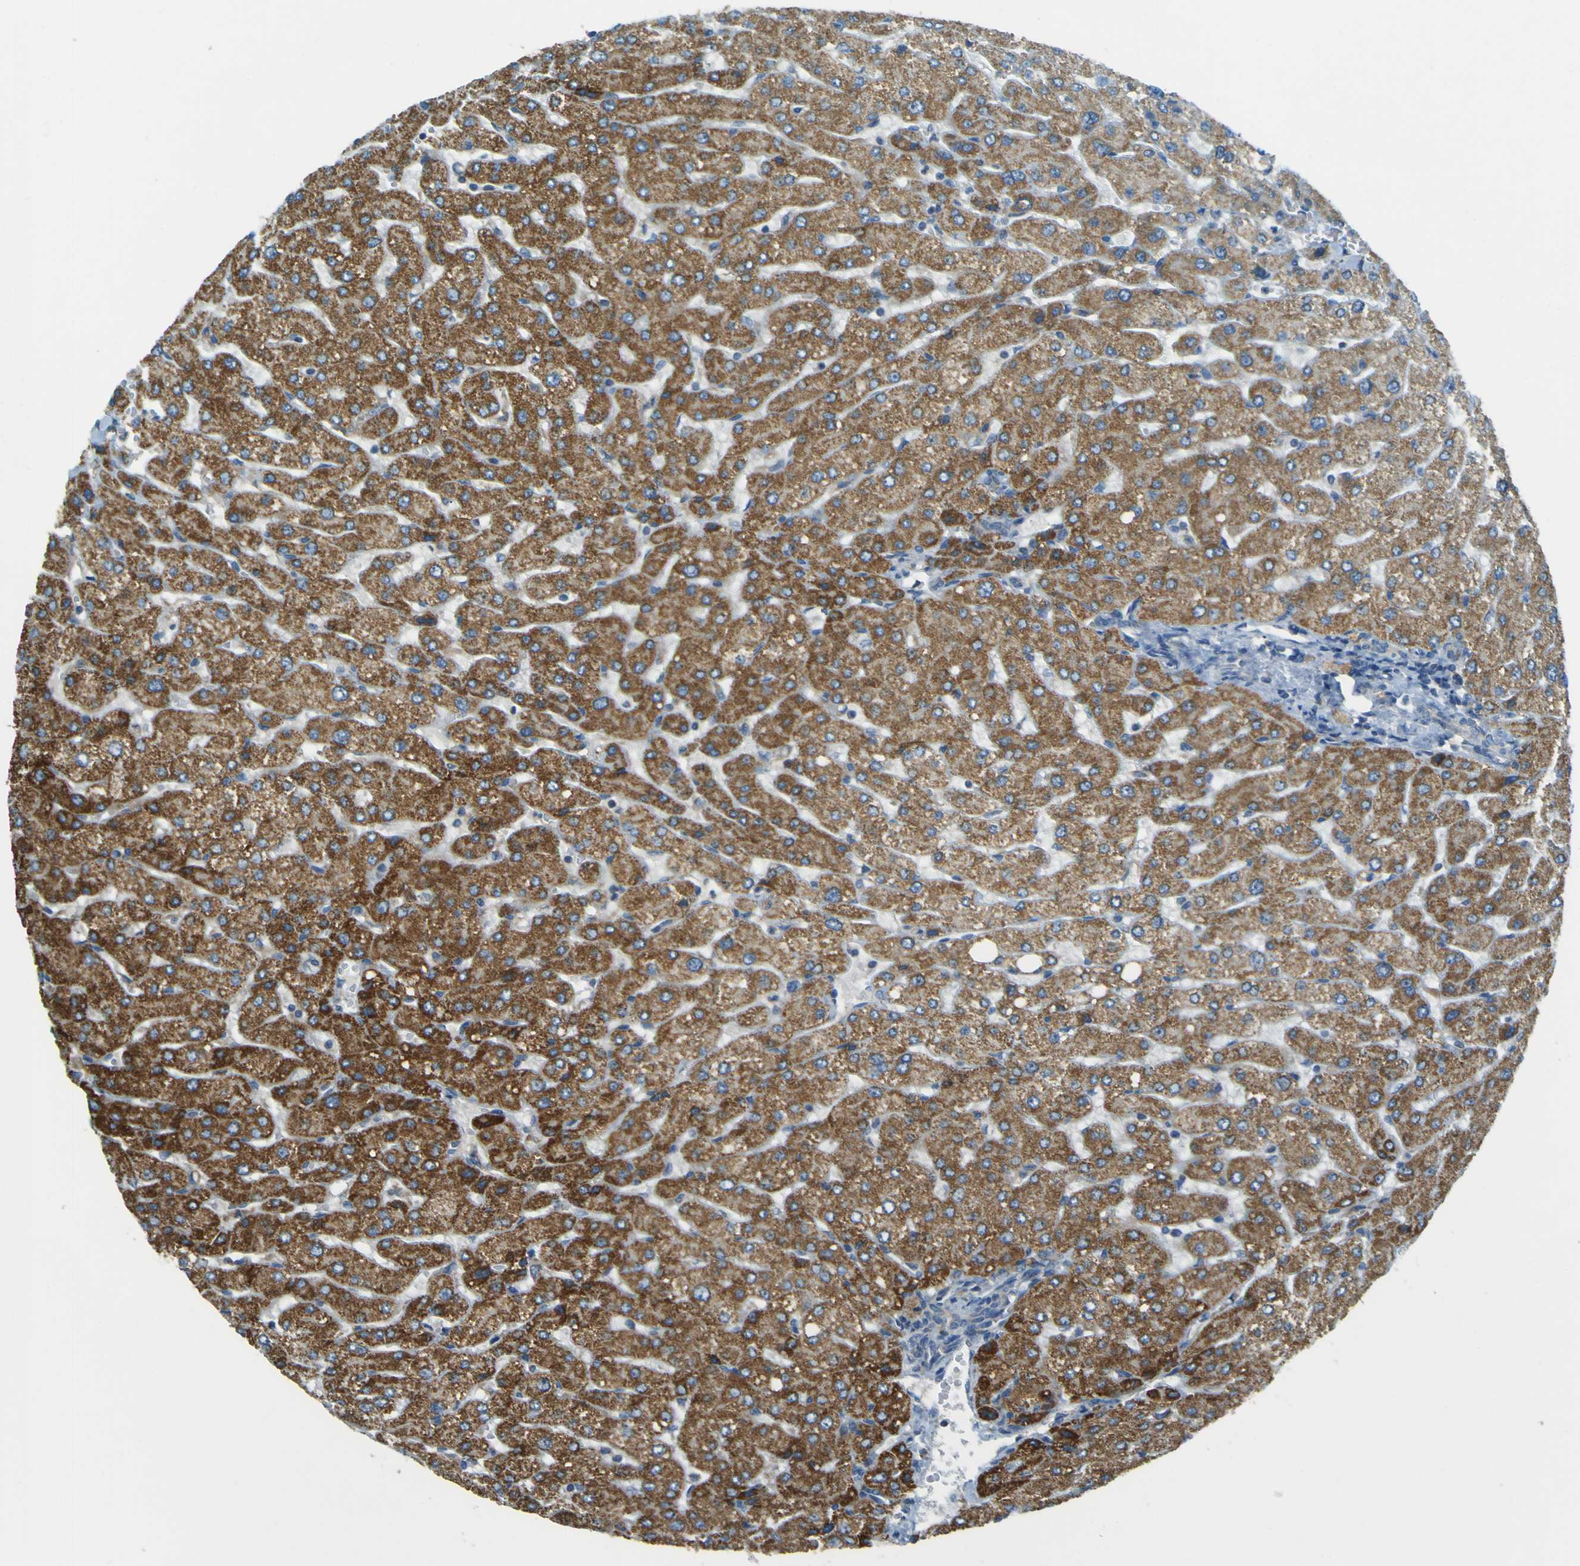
{"staining": {"intensity": "negative", "quantity": "none", "location": "none"}, "tissue": "liver", "cell_type": "Cholangiocytes", "image_type": "normal", "snomed": [{"axis": "morphology", "description": "Normal tissue, NOS"}, {"axis": "topography", "description": "Liver"}], "caption": "Liver stained for a protein using immunohistochemistry shows no expression cholangiocytes.", "gene": "FKTN", "patient": {"sex": "male", "age": 55}}